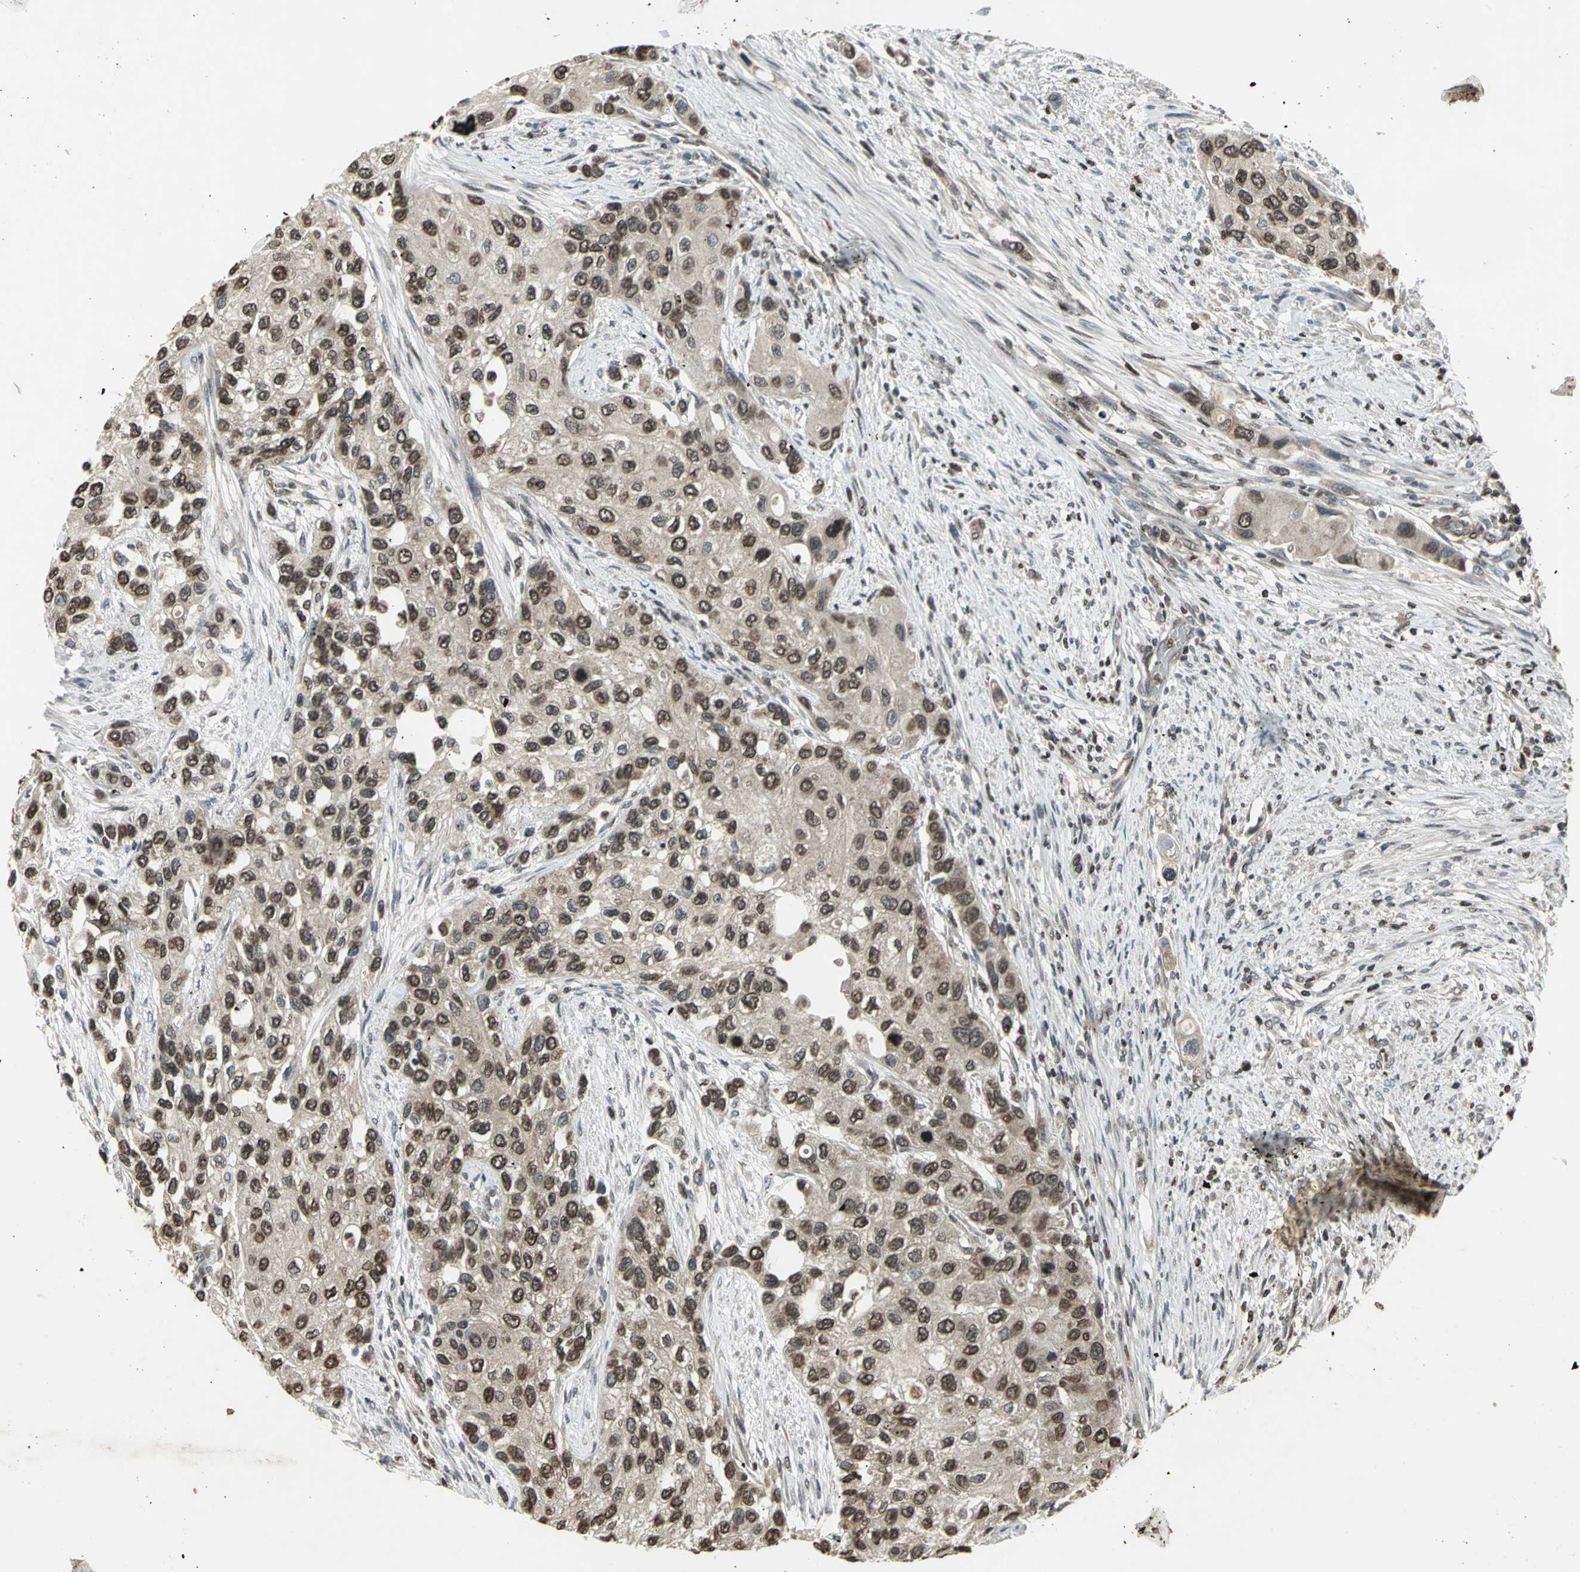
{"staining": {"intensity": "strong", "quantity": ">75%", "location": "cytoplasmic/membranous,nuclear"}, "tissue": "urothelial cancer", "cell_type": "Tumor cells", "image_type": "cancer", "snomed": [{"axis": "morphology", "description": "Urothelial carcinoma, High grade"}, {"axis": "topography", "description": "Urinary bladder"}], "caption": "Immunohistochemical staining of human urothelial cancer exhibits high levels of strong cytoplasmic/membranous and nuclear staining in about >75% of tumor cells.", "gene": "AHR", "patient": {"sex": "female", "age": 56}}